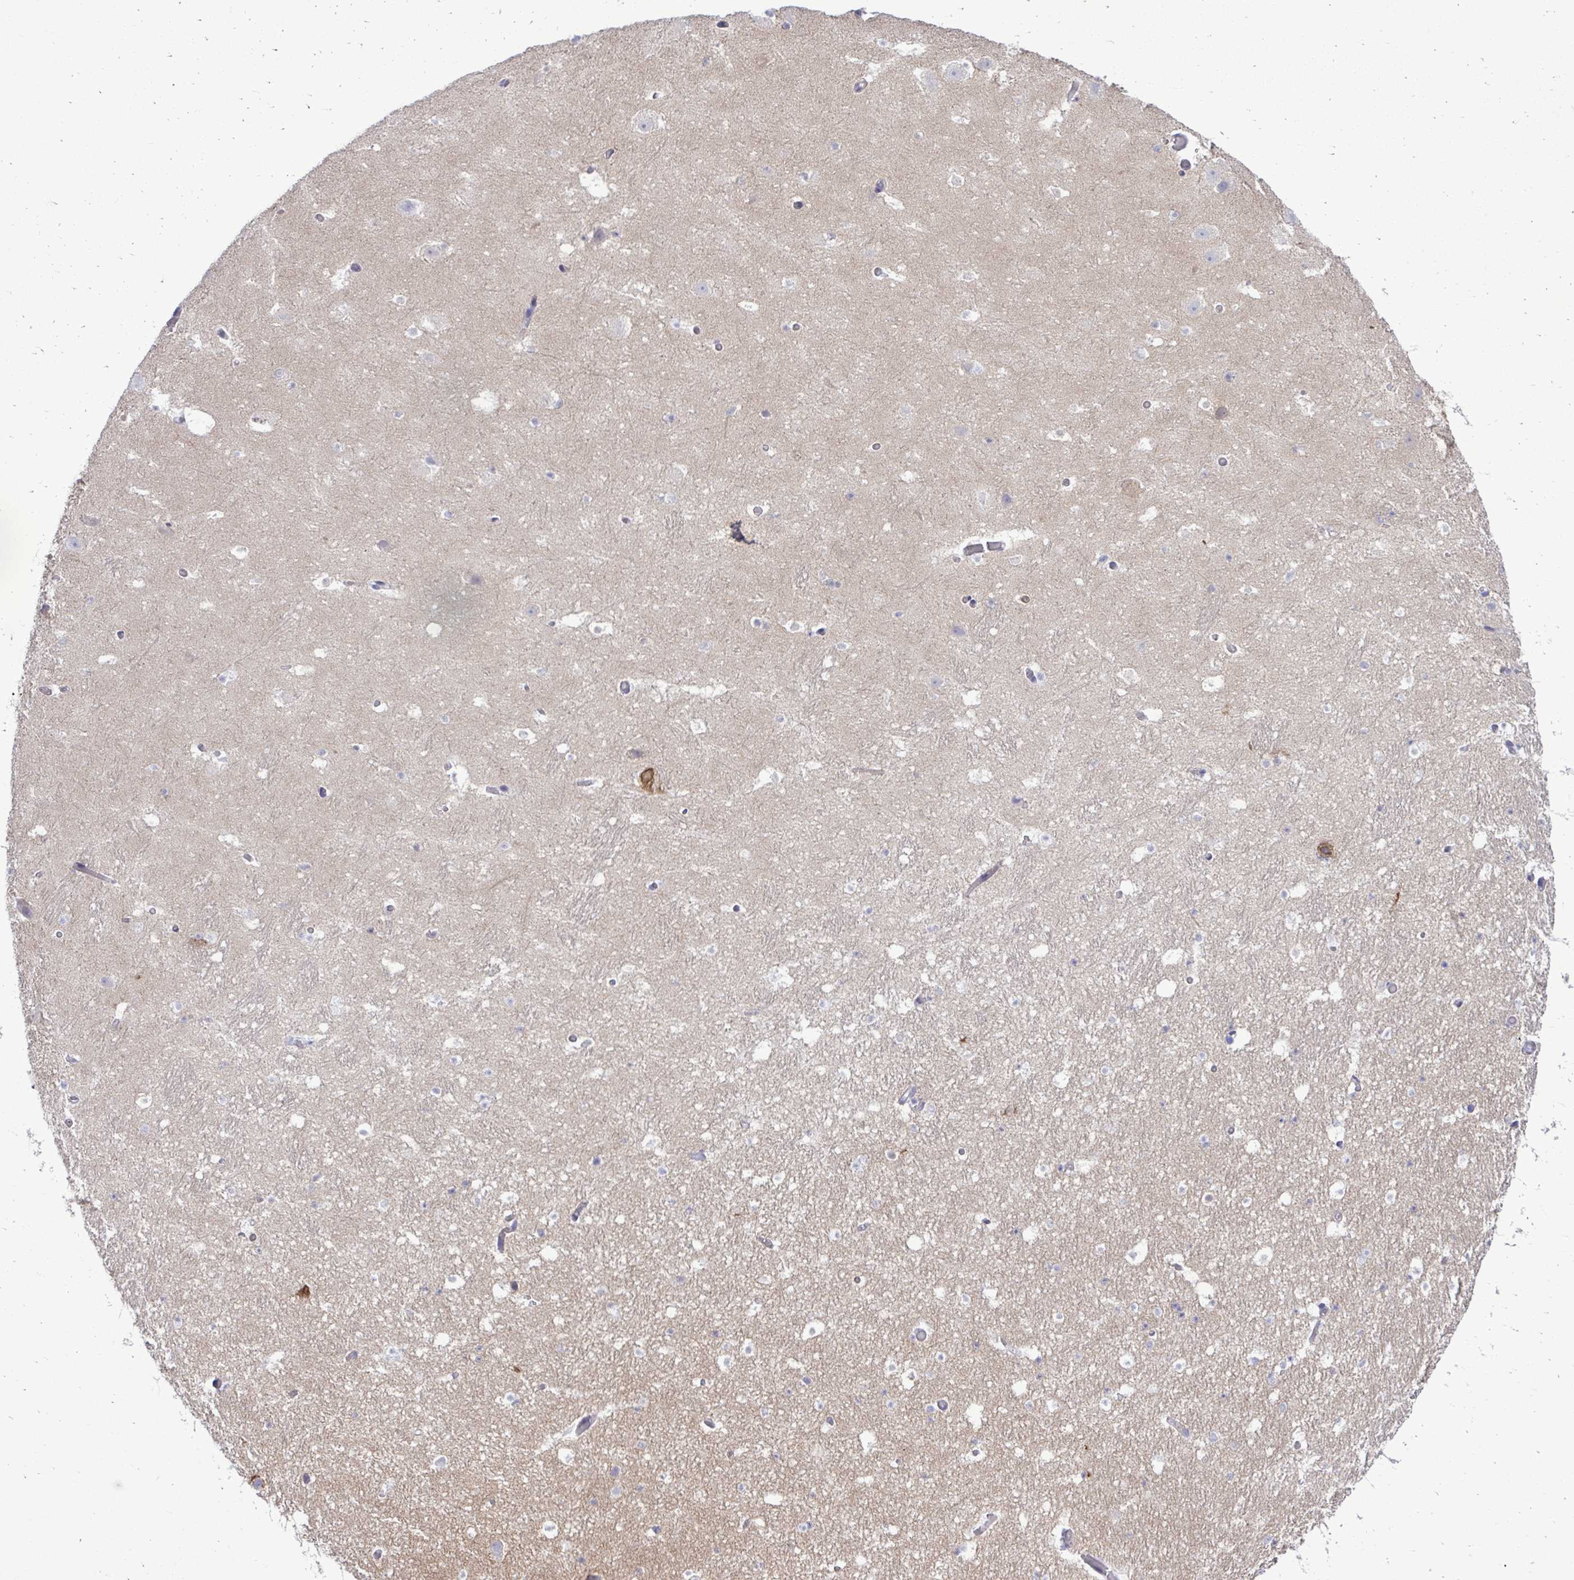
{"staining": {"intensity": "negative", "quantity": "none", "location": "none"}, "tissue": "hippocampus", "cell_type": "Glial cells", "image_type": "normal", "snomed": [{"axis": "morphology", "description": "Normal tissue, NOS"}, {"axis": "topography", "description": "Hippocampus"}], "caption": "Micrograph shows no significant protein expression in glial cells of normal hippocampus. Brightfield microscopy of IHC stained with DAB (3,3'-diaminobenzidine) (brown) and hematoxylin (blue), captured at high magnification.", "gene": "TP53I11", "patient": {"sex": "male", "age": 26}}